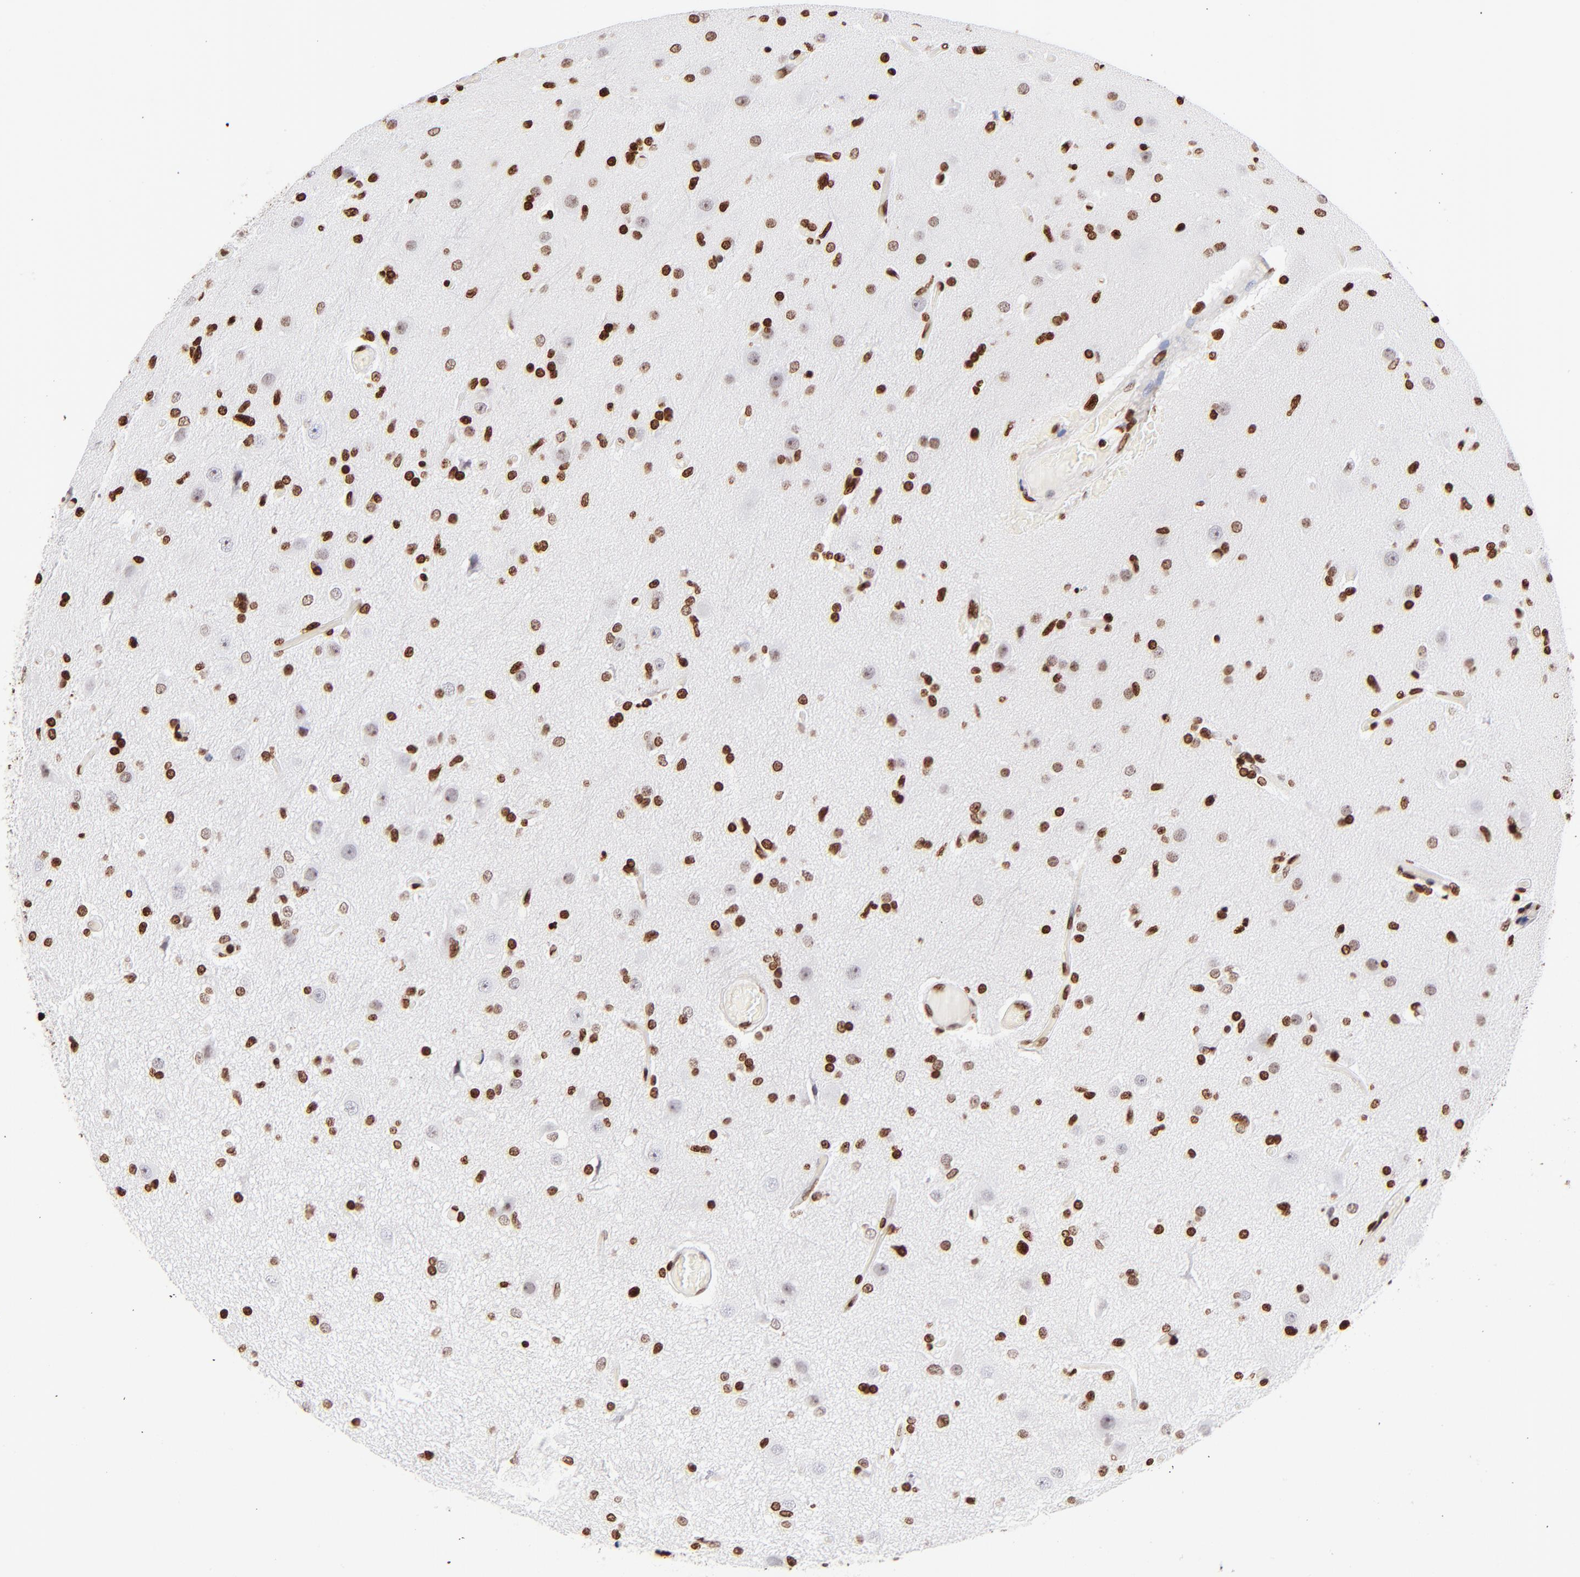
{"staining": {"intensity": "strong", "quantity": ">75%", "location": "nuclear"}, "tissue": "glioma", "cell_type": "Tumor cells", "image_type": "cancer", "snomed": [{"axis": "morphology", "description": "Glioma, malignant, High grade"}, {"axis": "topography", "description": "Brain"}], "caption": "An IHC histopathology image of neoplastic tissue is shown. Protein staining in brown shows strong nuclear positivity in malignant glioma (high-grade) within tumor cells.", "gene": "RTL4", "patient": {"sex": "male", "age": 33}}